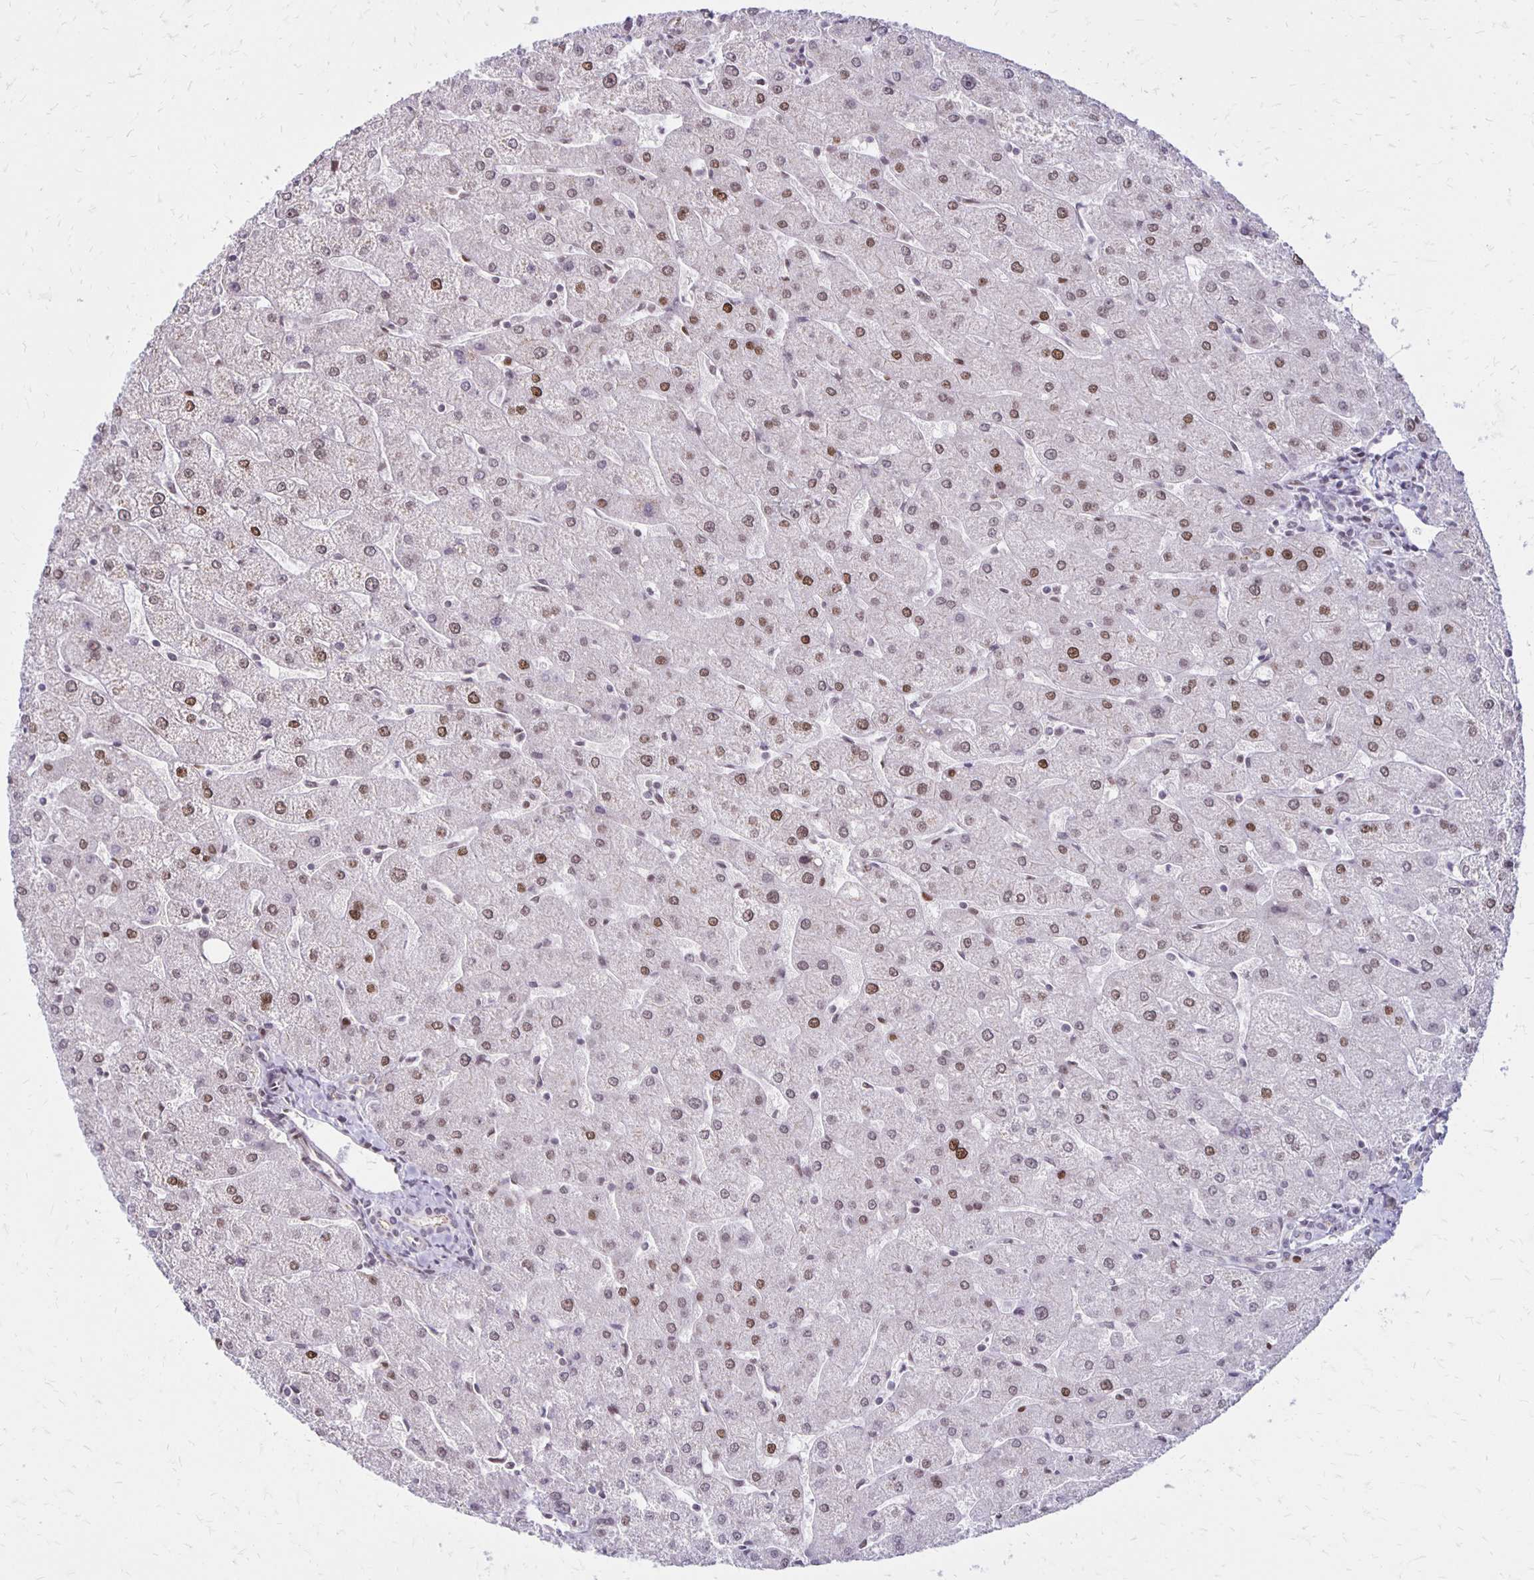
{"staining": {"intensity": "weak", "quantity": "25%-75%", "location": "cytoplasmic/membranous"}, "tissue": "liver", "cell_type": "Cholangiocytes", "image_type": "normal", "snomed": [{"axis": "morphology", "description": "Normal tissue, NOS"}, {"axis": "topography", "description": "Liver"}], "caption": "High-magnification brightfield microscopy of normal liver stained with DAB (brown) and counterstained with hematoxylin (blue). cholangiocytes exhibit weak cytoplasmic/membranous positivity is appreciated in approximately25%-75% of cells. (DAB (3,3'-diaminobenzidine) IHC, brown staining for protein, blue staining for nuclei).", "gene": "DDB2", "patient": {"sex": "male", "age": 67}}